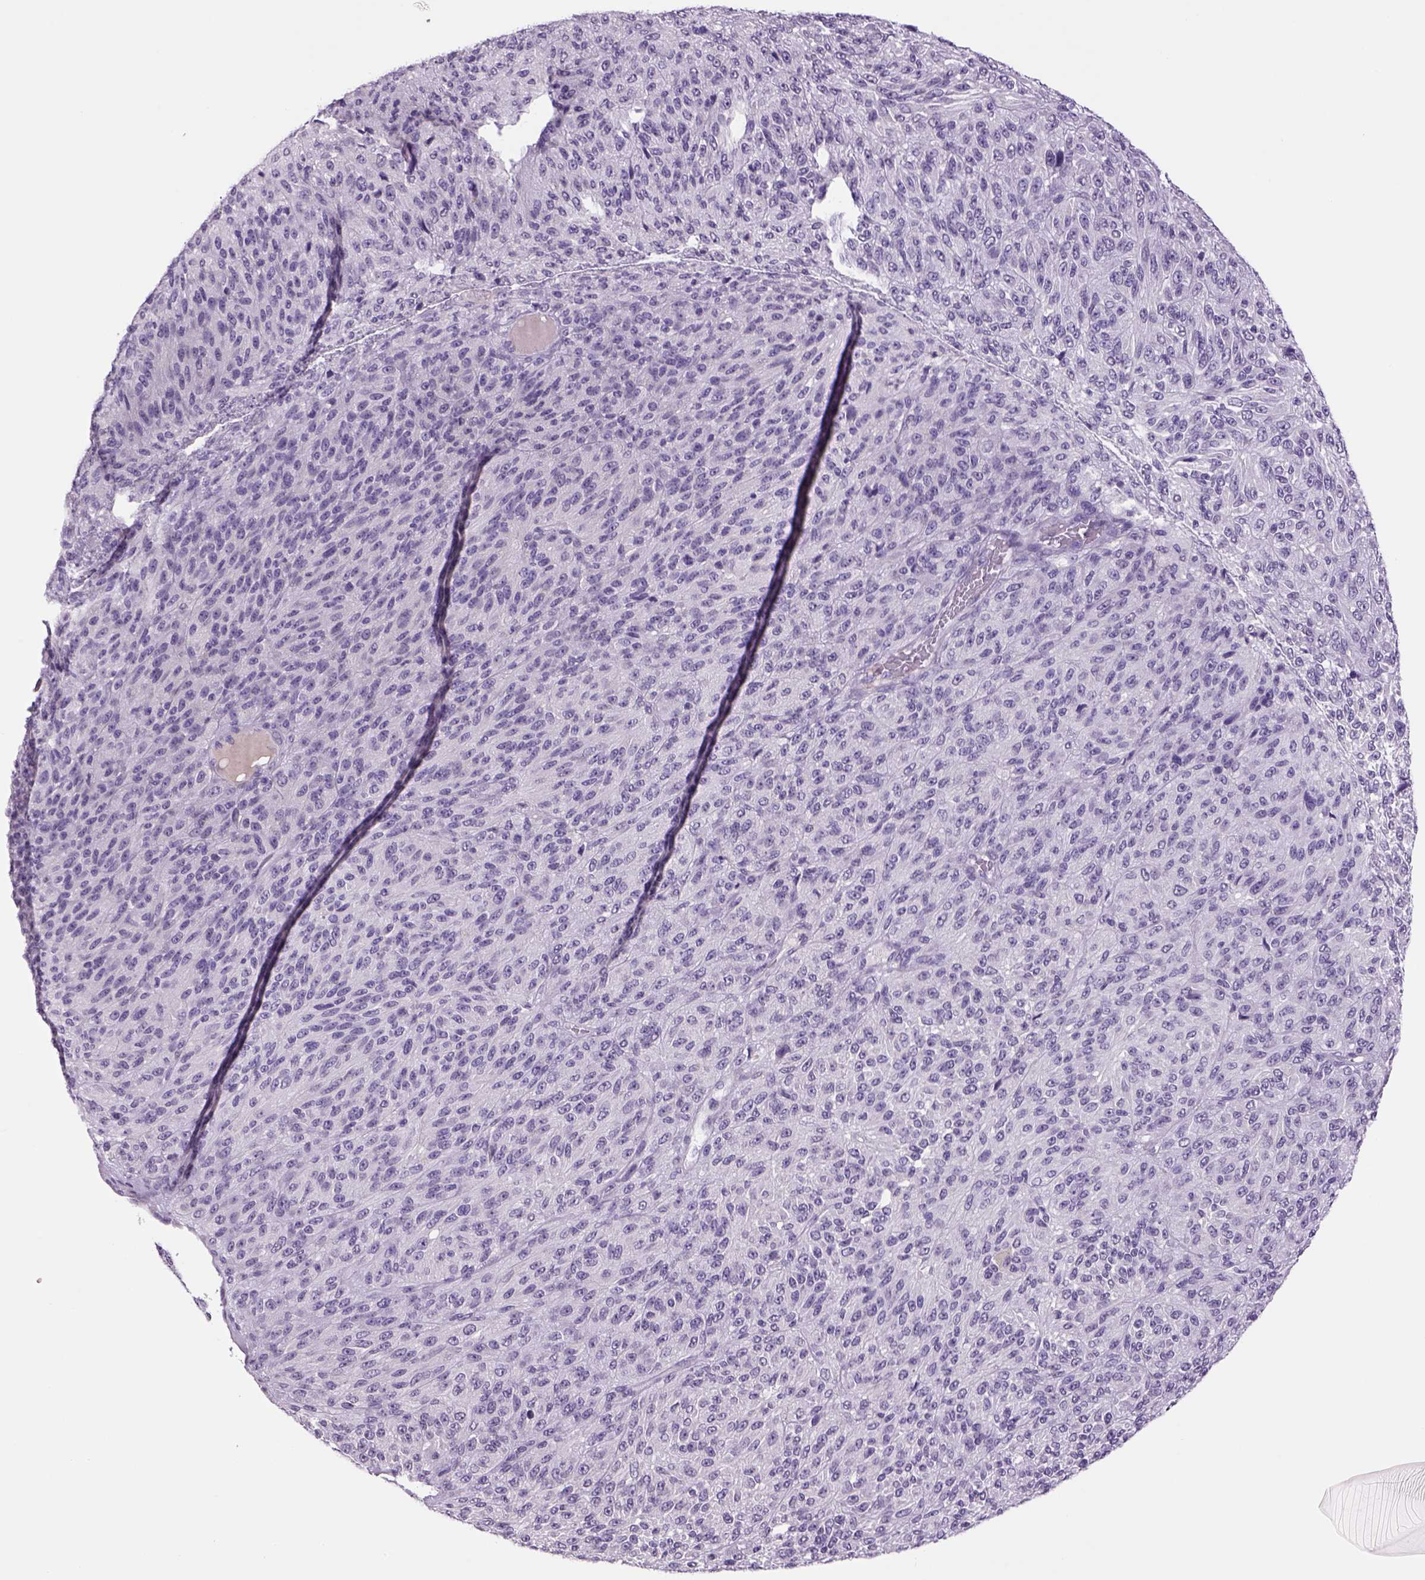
{"staining": {"intensity": "negative", "quantity": "none", "location": "none"}, "tissue": "melanoma", "cell_type": "Tumor cells", "image_type": "cancer", "snomed": [{"axis": "morphology", "description": "Malignant melanoma, Metastatic site"}, {"axis": "topography", "description": "Brain"}], "caption": "This is an immunohistochemistry histopathology image of malignant melanoma (metastatic site). There is no positivity in tumor cells.", "gene": "DBH", "patient": {"sex": "female", "age": 56}}